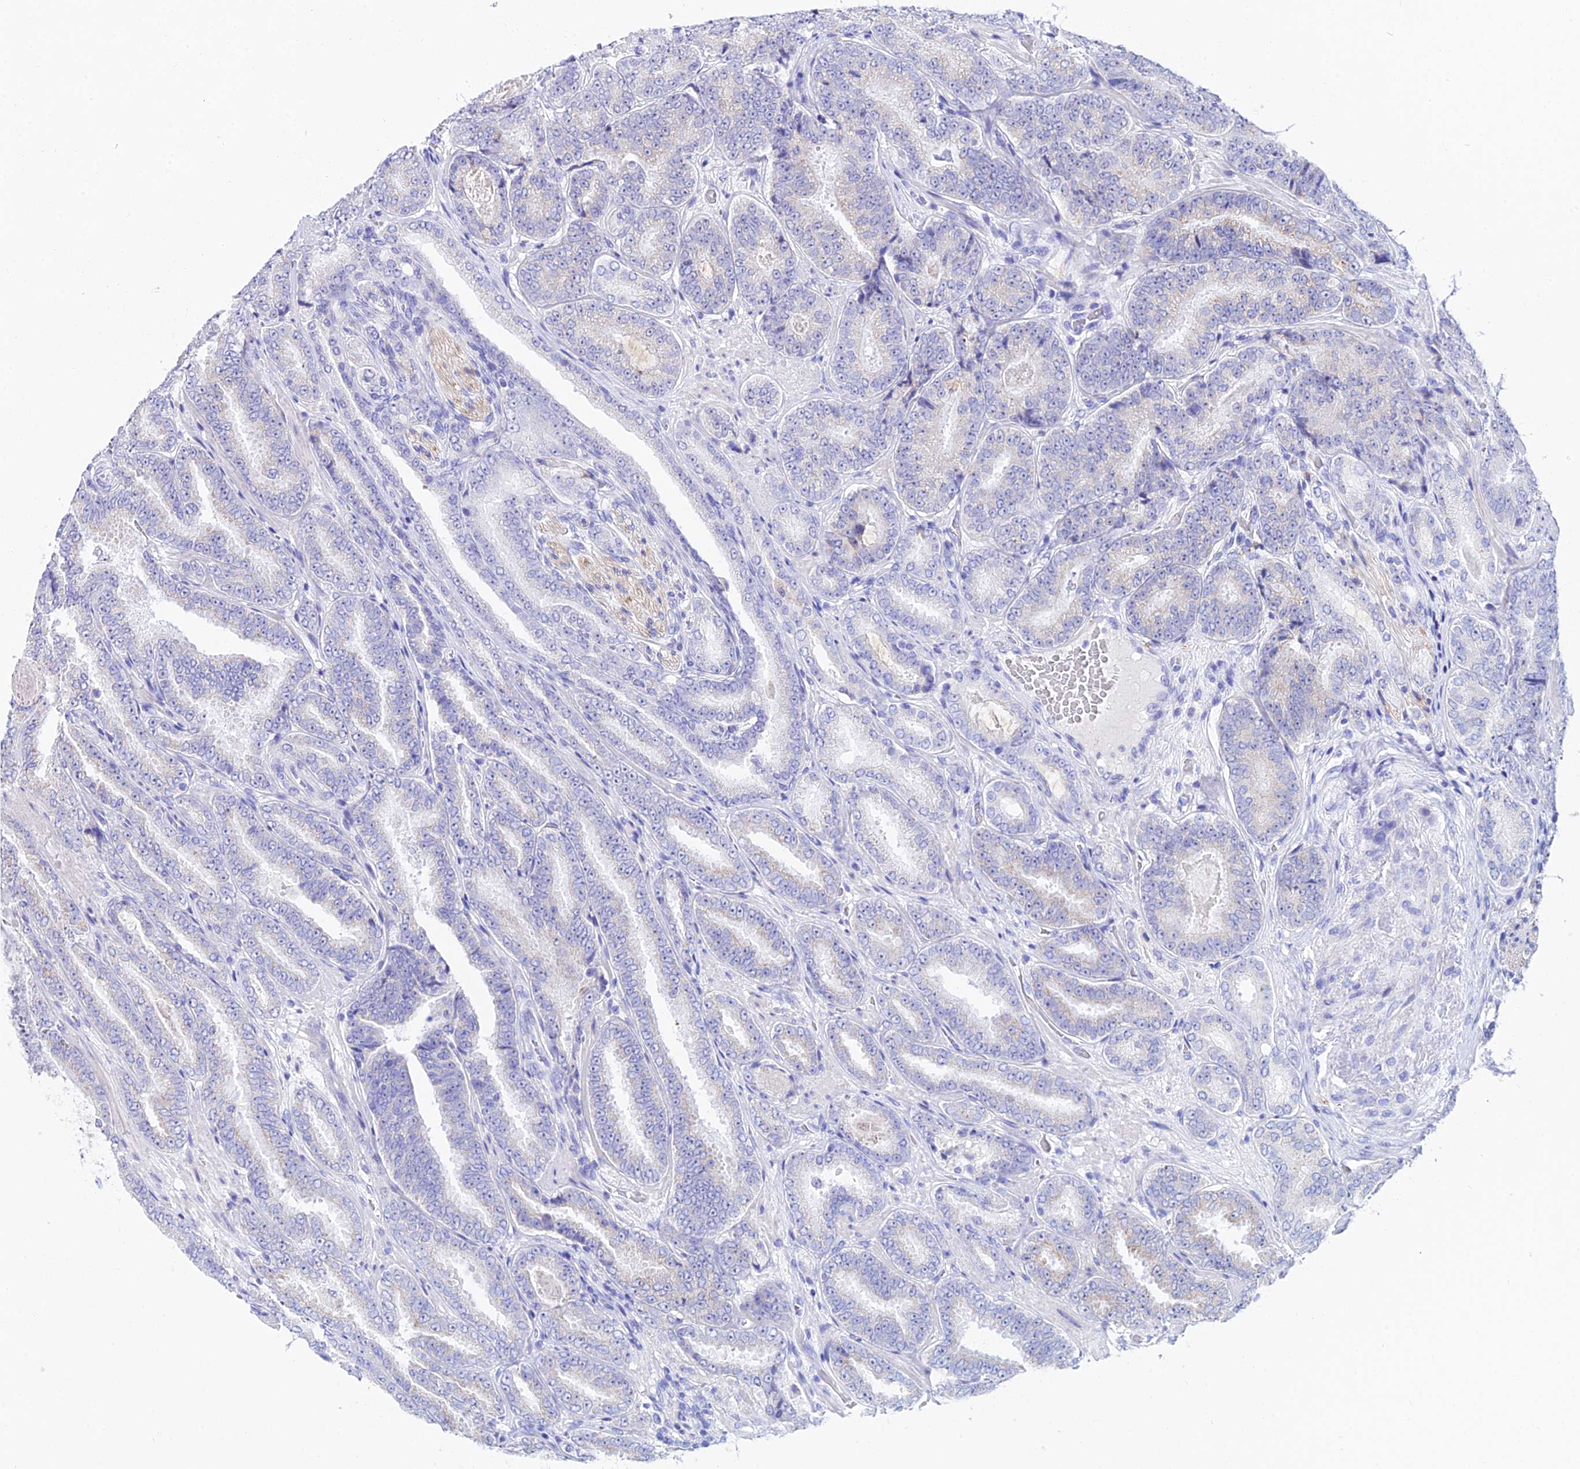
{"staining": {"intensity": "weak", "quantity": "<25%", "location": "cytoplasmic/membranous"}, "tissue": "prostate cancer", "cell_type": "Tumor cells", "image_type": "cancer", "snomed": [{"axis": "morphology", "description": "Adenocarcinoma, High grade"}, {"axis": "topography", "description": "Prostate"}], "caption": "Tumor cells are negative for protein expression in human prostate cancer (high-grade adenocarcinoma).", "gene": "CEP41", "patient": {"sex": "male", "age": 72}}